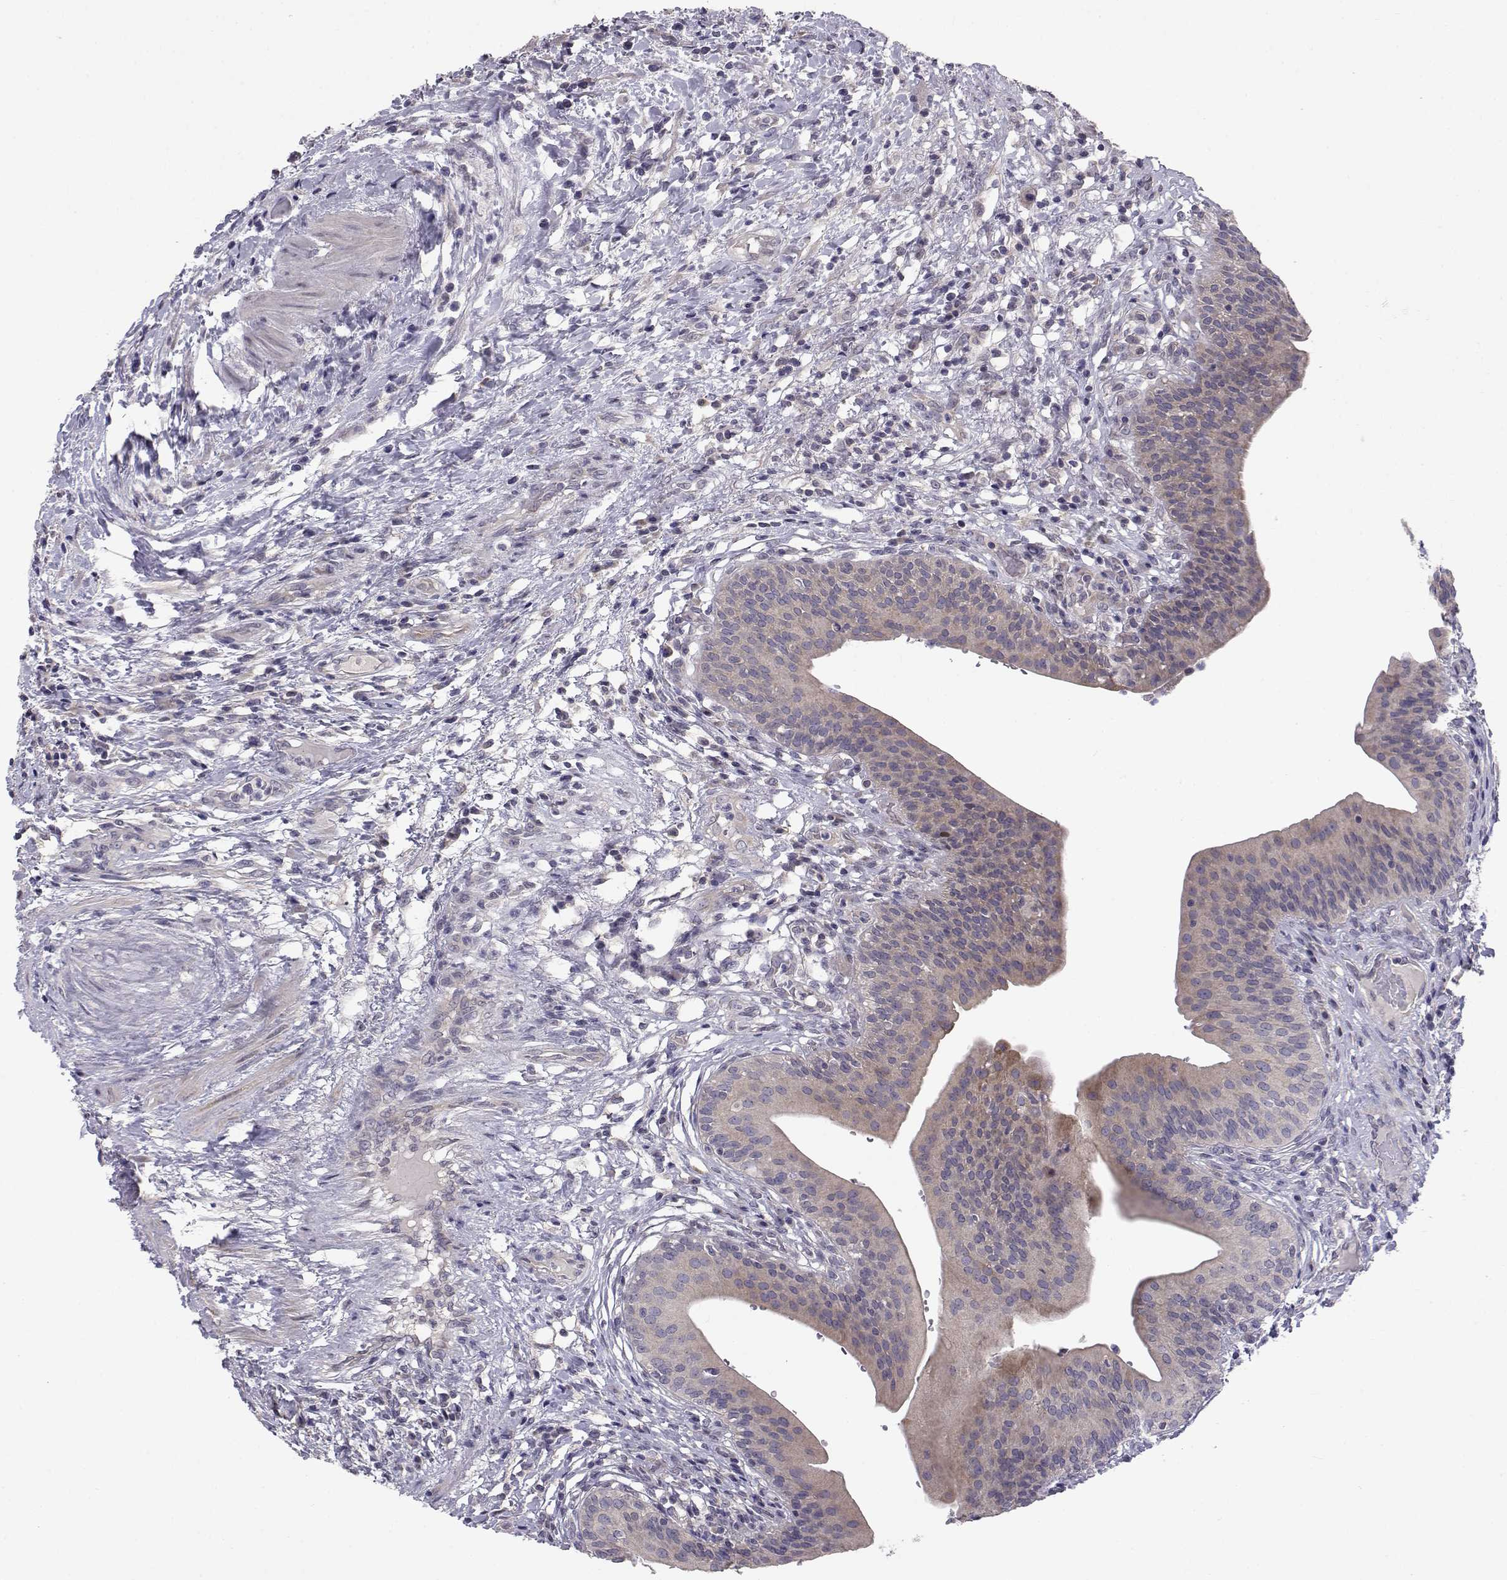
{"staining": {"intensity": "weak", "quantity": "<25%", "location": "cytoplasmic/membranous"}, "tissue": "urinary bladder", "cell_type": "Urothelial cells", "image_type": "normal", "snomed": [{"axis": "morphology", "description": "Normal tissue, NOS"}, {"axis": "topography", "description": "Urinary bladder"}], "caption": "This is an IHC micrograph of unremarkable human urinary bladder. There is no expression in urothelial cells.", "gene": "PEX5L", "patient": {"sex": "male", "age": 66}}